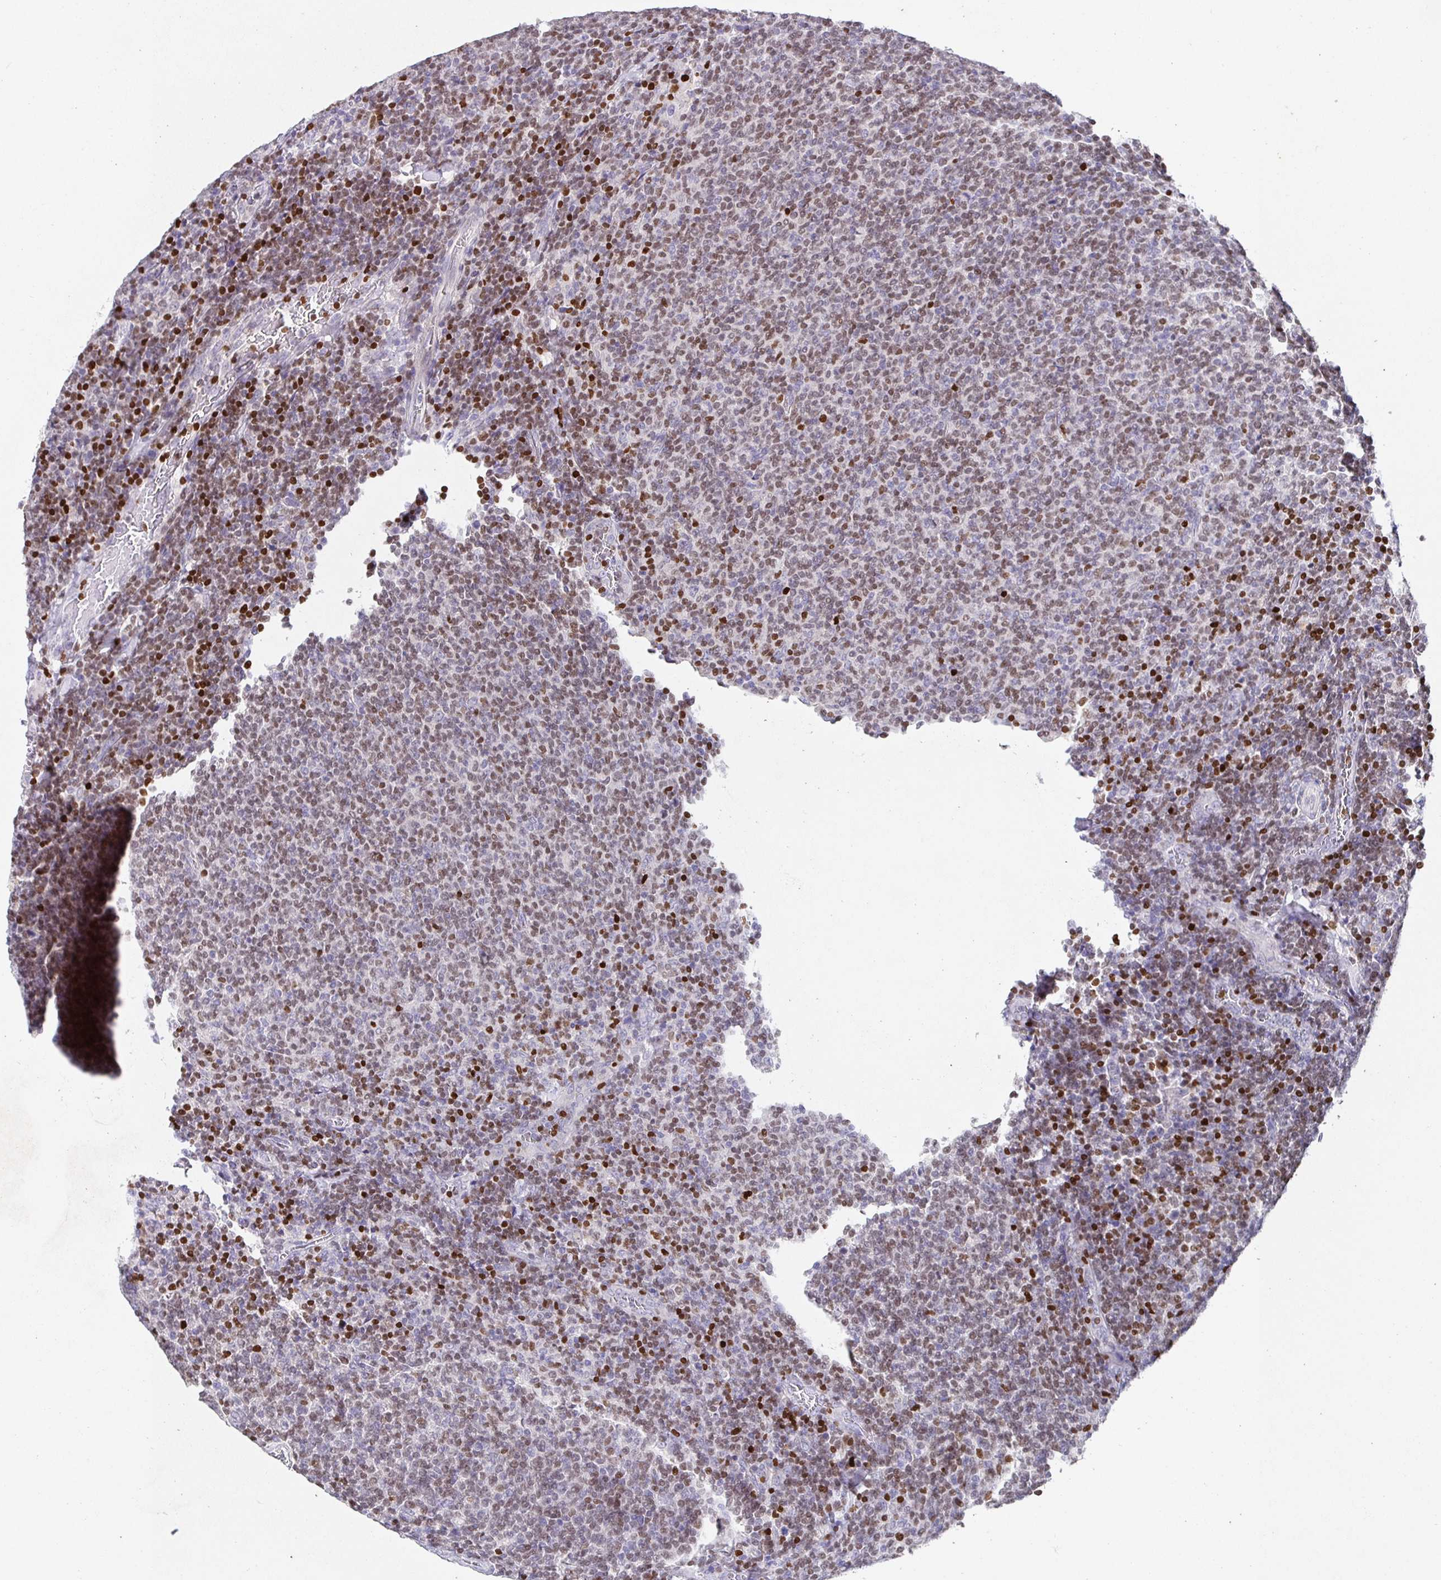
{"staining": {"intensity": "strong", "quantity": "25%-75%", "location": "nuclear"}, "tissue": "lymphoma", "cell_type": "Tumor cells", "image_type": "cancer", "snomed": [{"axis": "morphology", "description": "Malignant lymphoma, non-Hodgkin's type, Low grade"}, {"axis": "topography", "description": "Lymph node"}], "caption": "Malignant lymphoma, non-Hodgkin's type (low-grade) was stained to show a protein in brown. There is high levels of strong nuclear positivity in approximately 25%-75% of tumor cells.", "gene": "SATB1", "patient": {"sex": "male", "age": 52}}